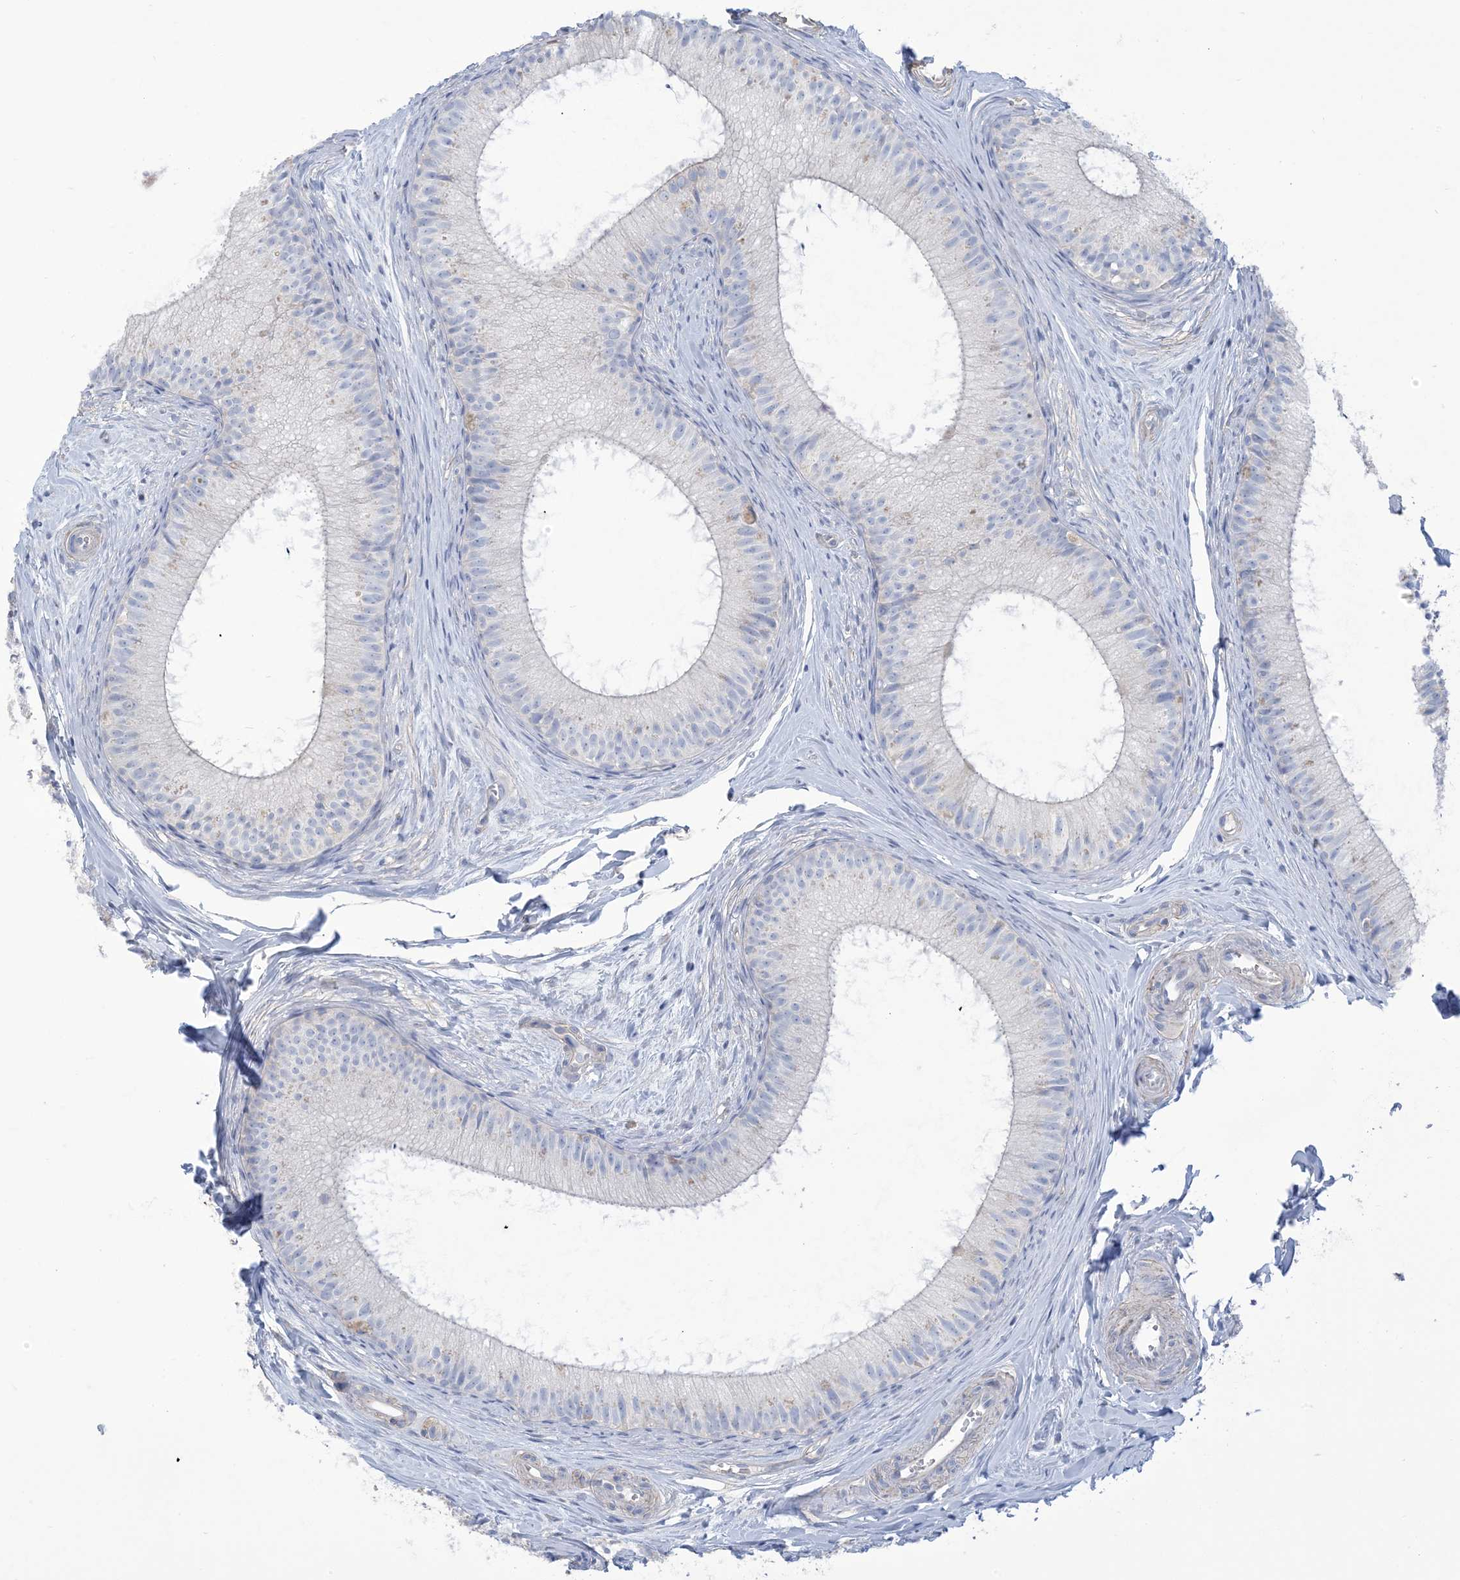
{"staining": {"intensity": "negative", "quantity": "none", "location": "none"}, "tissue": "epididymis", "cell_type": "Glandular cells", "image_type": "normal", "snomed": [{"axis": "morphology", "description": "Normal tissue, NOS"}, {"axis": "topography", "description": "Epididymis"}], "caption": "There is no significant expression in glandular cells of epididymis. The staining is performed using DAB brown chromogen with nuclei counter-stained in using hematoxylin.", "gene": "MTHFD2L", "patient": {"sex": "male", "age": 34}}